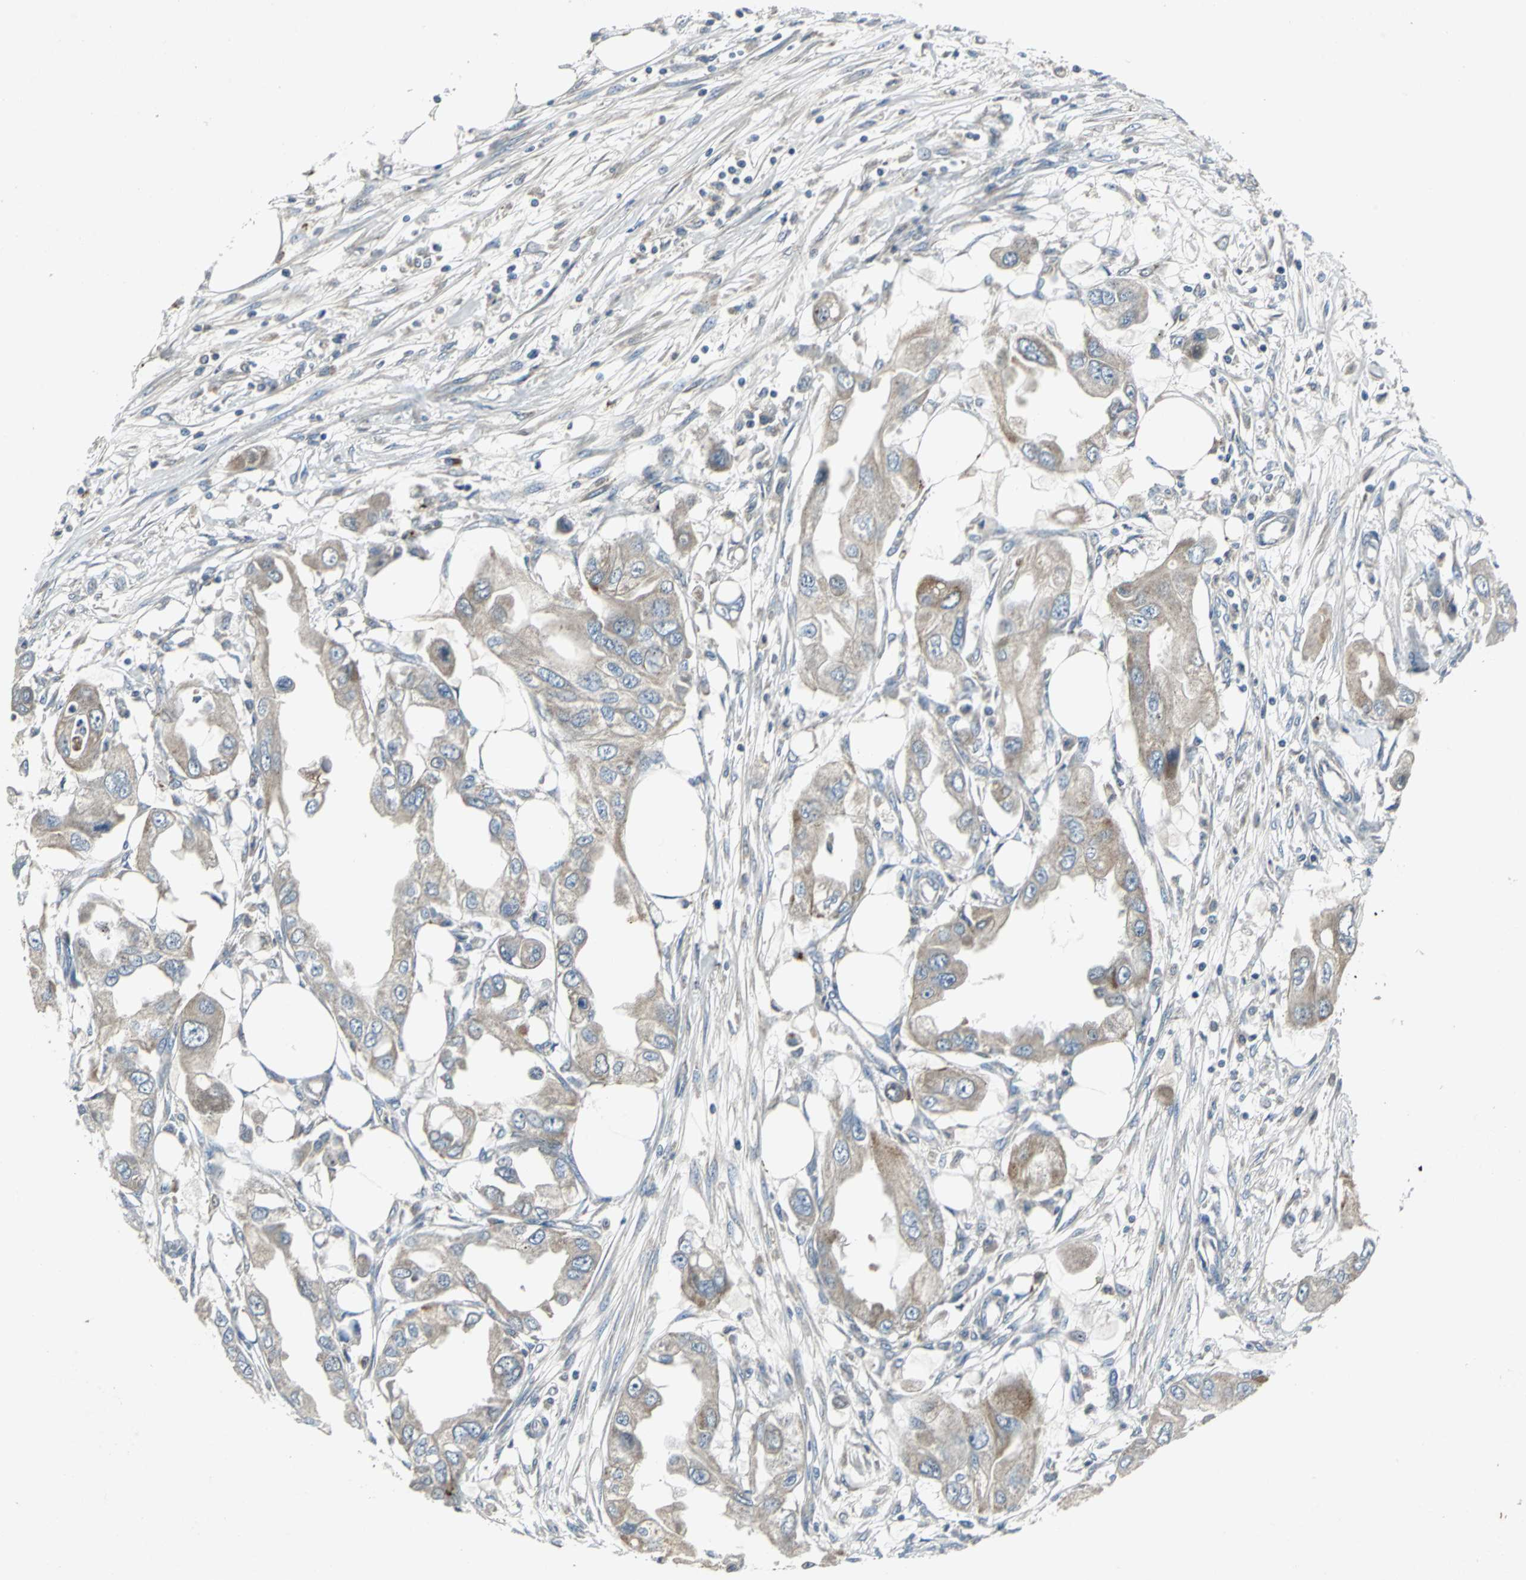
{"staining": {"intensity": "weak", "quantity": "25%-75%", "location": "cytoplasmic/membranous"}, "tissue": "endometrial cancer", "cell_type": "Tumor cells", "image_type": "cancer", "snomed": [{"axis": "morphology", "description": "Adenocarcinoma, NOS"}, {"axis": "topography", "description": "Endometrium"}], "caption": "Protein staining by IHC exhibits weak cytoplasmic/membranous expression in about 25%-75% of tumor cells in endometrial cancer (adenocarcinoma).", "gene": "SLC2A13", "patient": {"sex": "female", "age": 67}}